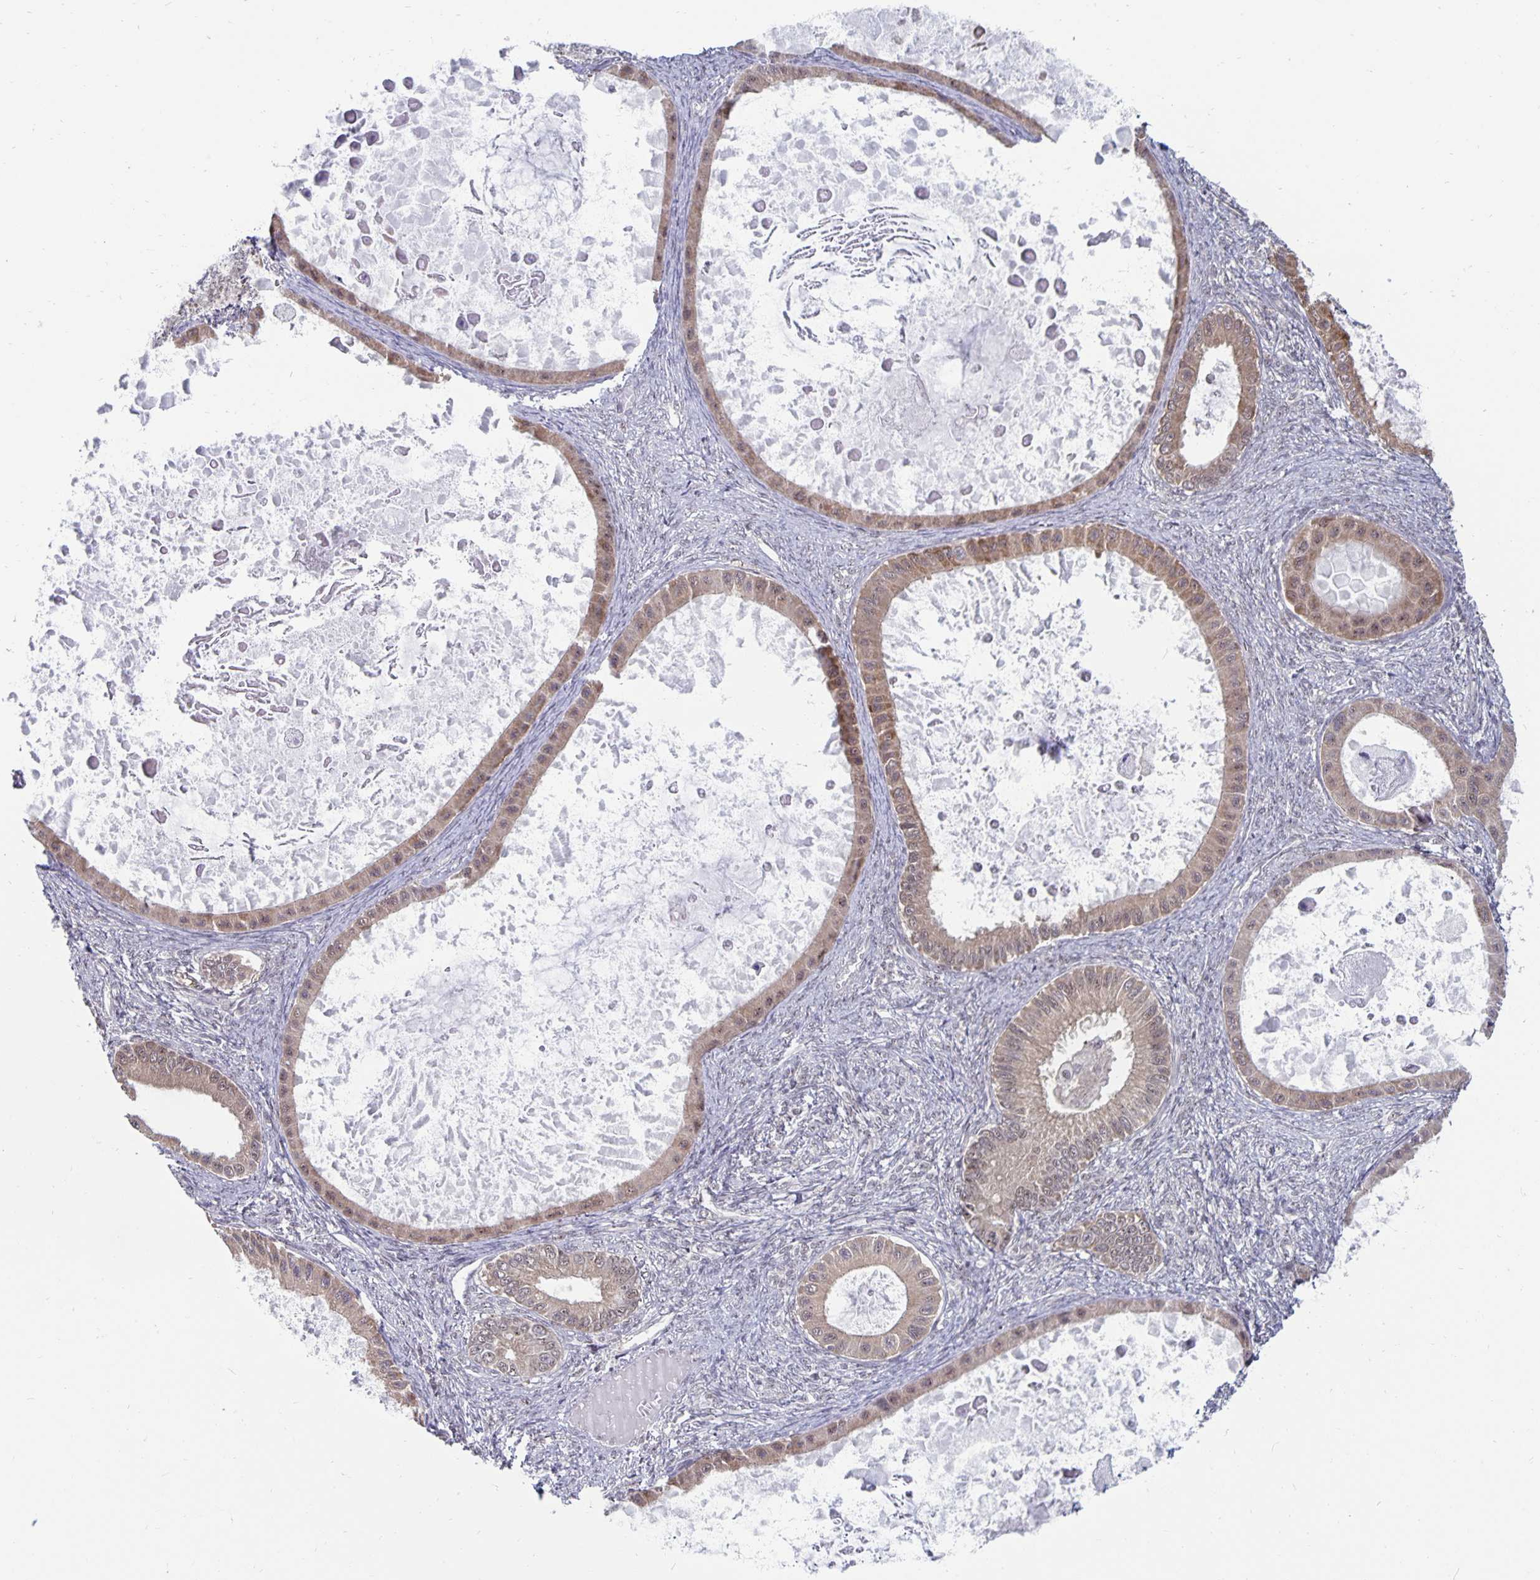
{"staining": {"intensity": "weak", "quantity": ">75%", "location": "cytoplasmic/membranous,nuclear"}, "tissue": "ovarian cancer", "cell_type": "Tumor cells", "image_type": "cancer", "snomed": [{"axis": "morphology", "description": "Cystadenocarcinoma, mucinous, NOS"}, {"axis": "topography", "description": "Ovary"}], "caption": "High-power microscopy captured an IHC photomicrograph of mucinous cystadenocarcinoma (ovarian), revealing weak cytoplasmic/membranous and nuclear staining in about >75% of tumor cells.", "gene": "EXOC6B", "patient": {"sex": "female", "age": 64}}